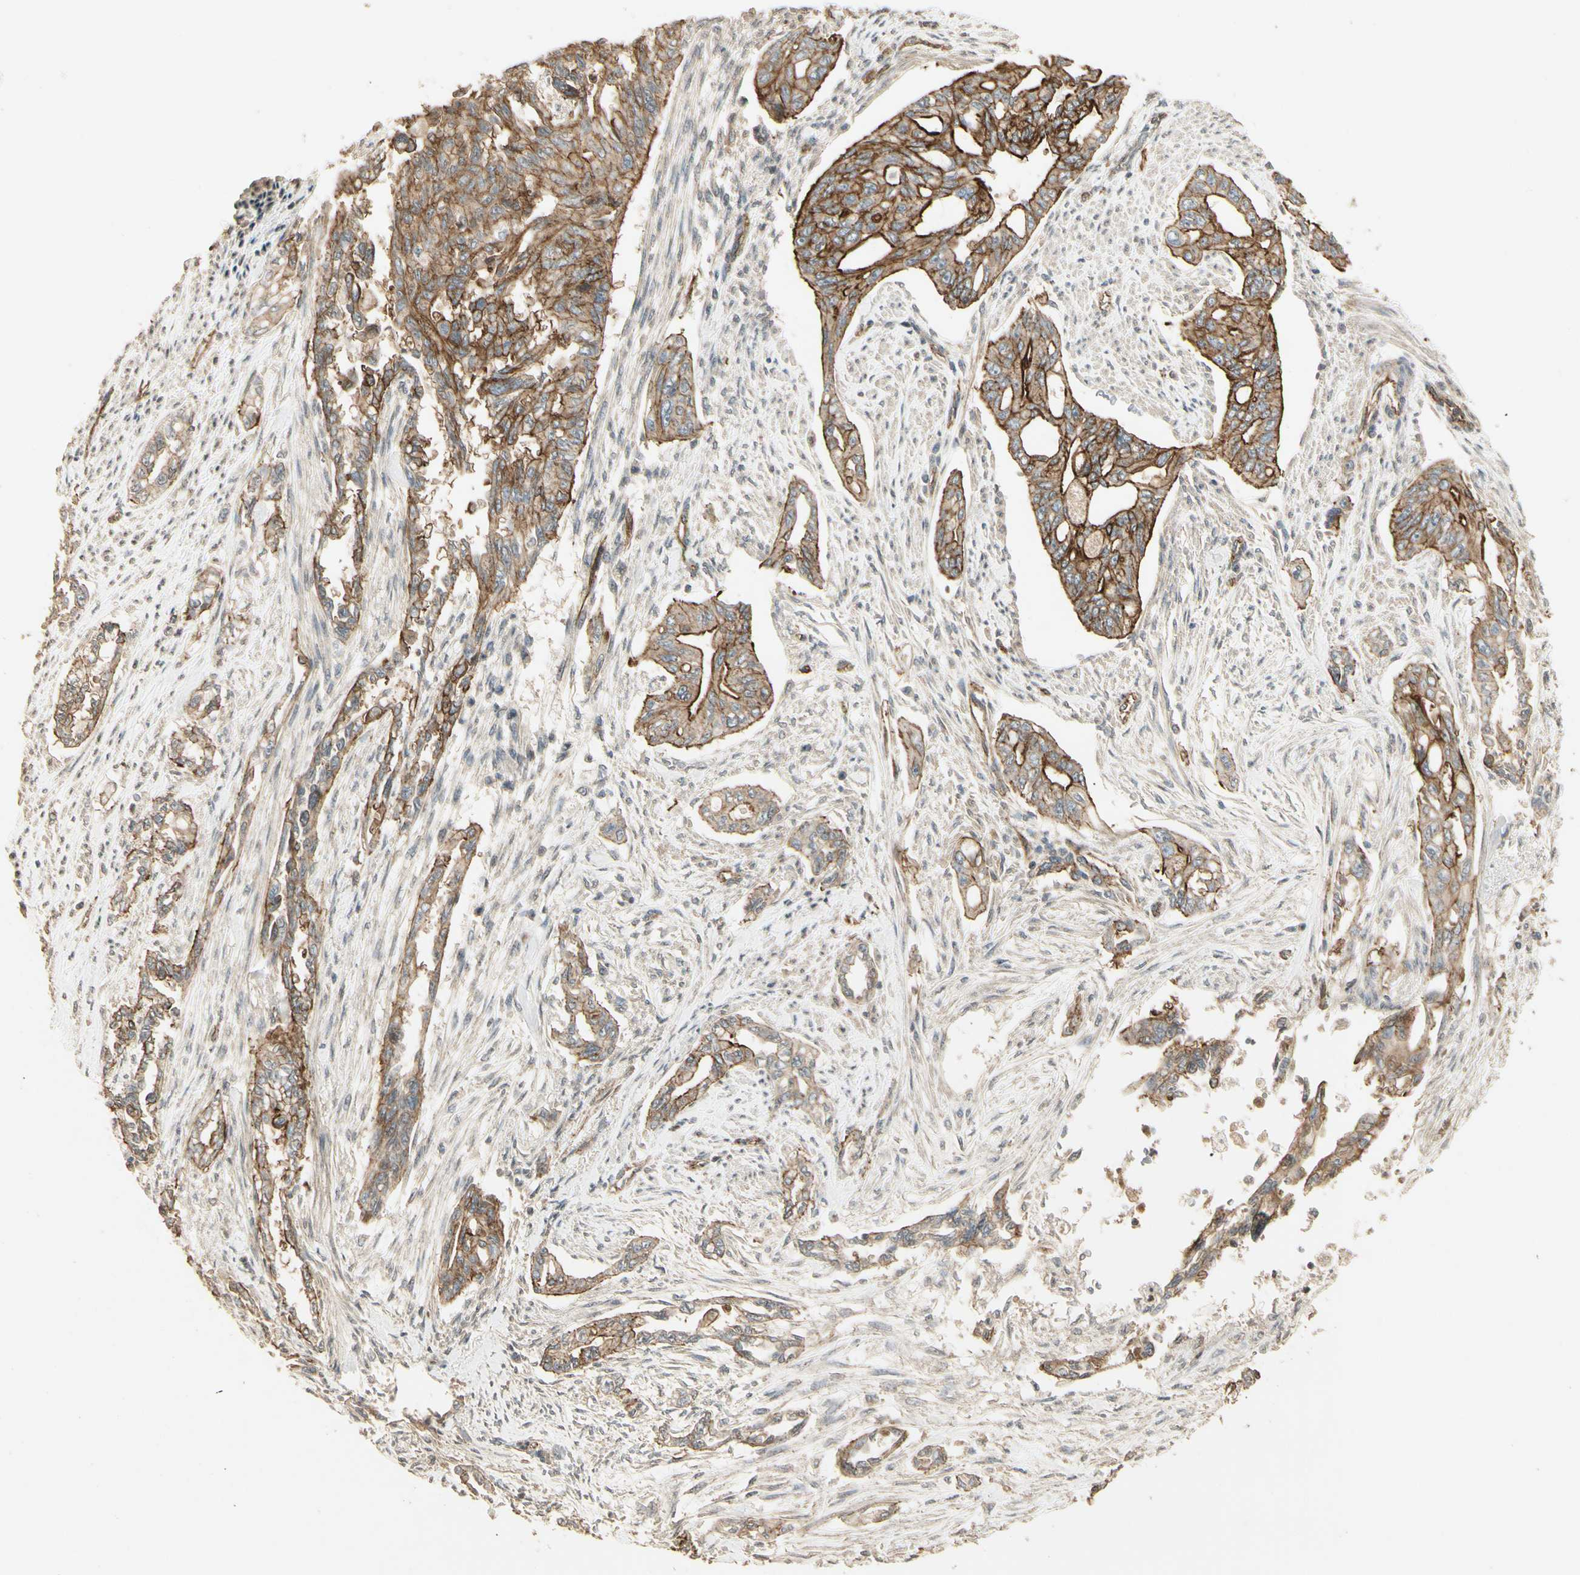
{"staining": {"intensity": "strong", "quantity": ">75%", "location": "cytoplasmic/membranous"}, "tissue": "pancreatic cancer", "cell_type": "Tumor cells", "image_type": "cancer", "snomed": [{"axis": "morphology", "description": "Normal tissue, NOS"}, {"axis": "topography", "description": "Pancreas"}], "caption": "Protein expression analysis of human pancreatic cancer reveals strong cytoplasmic/membranous expression in approximately >75% of tumor cells.", "gene": "RNF180", "patient": {"sex": "male", "age": 42}}